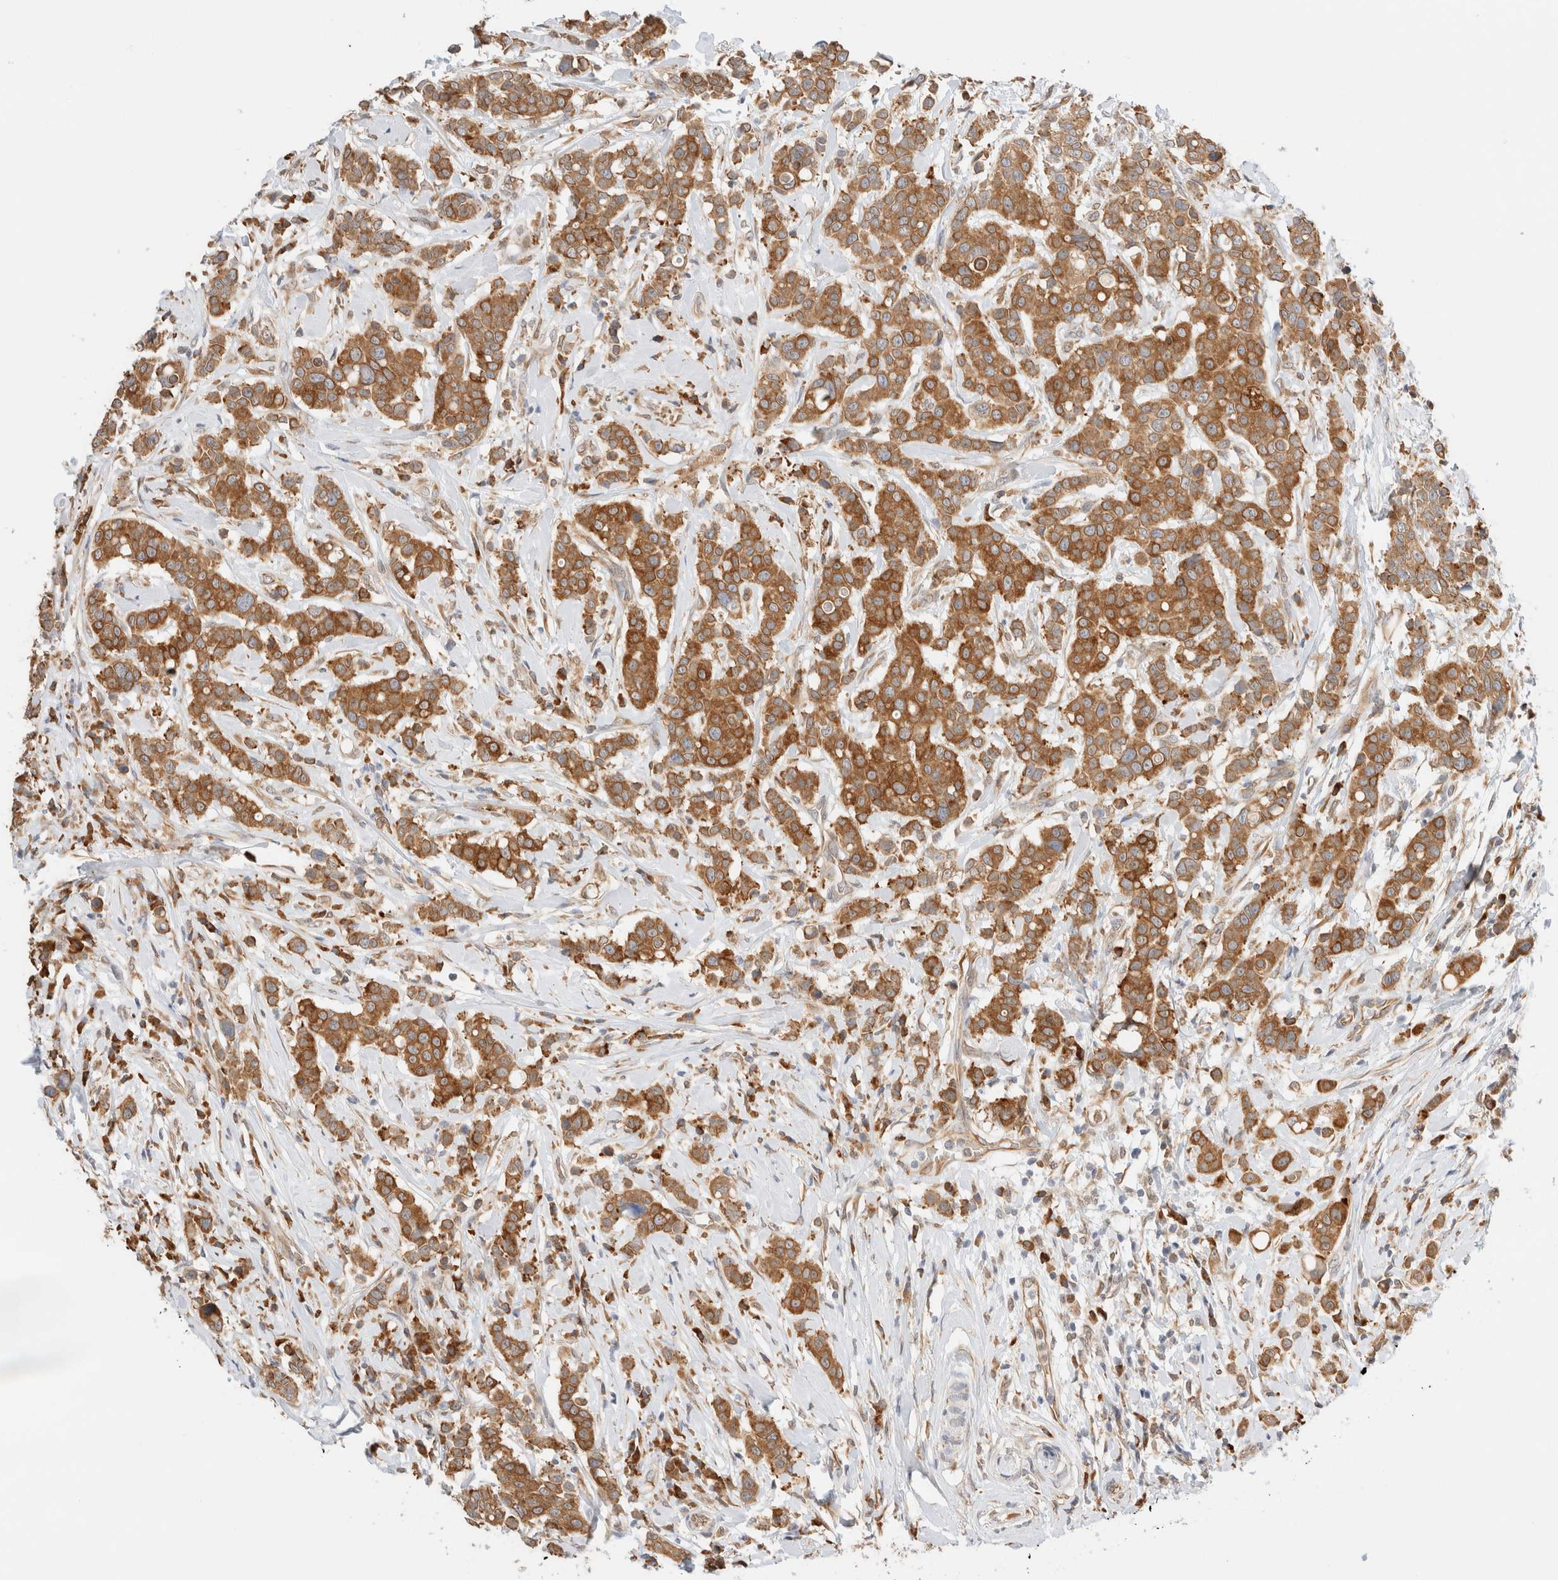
{"staining": {"intensity": "moderate", "quantity": ">75%", "location": "cytoplasmic/membranous"}, "tissue": "breast cancer", "cell_type": "Tumor cells", "image_type": "cancer", "snomed": [{"axis": "morphology", "description": "Duct carcinoma"}, {"axis": "topography", "description": "Breast"}], "caption": "Tumor cells display medium levels of moderate cytoplasmic/membranous positivity in approximately >75% of cells in human breast cancer.", "gene": "SYVN1", "patient": {"sex": "female", "age": 27}}